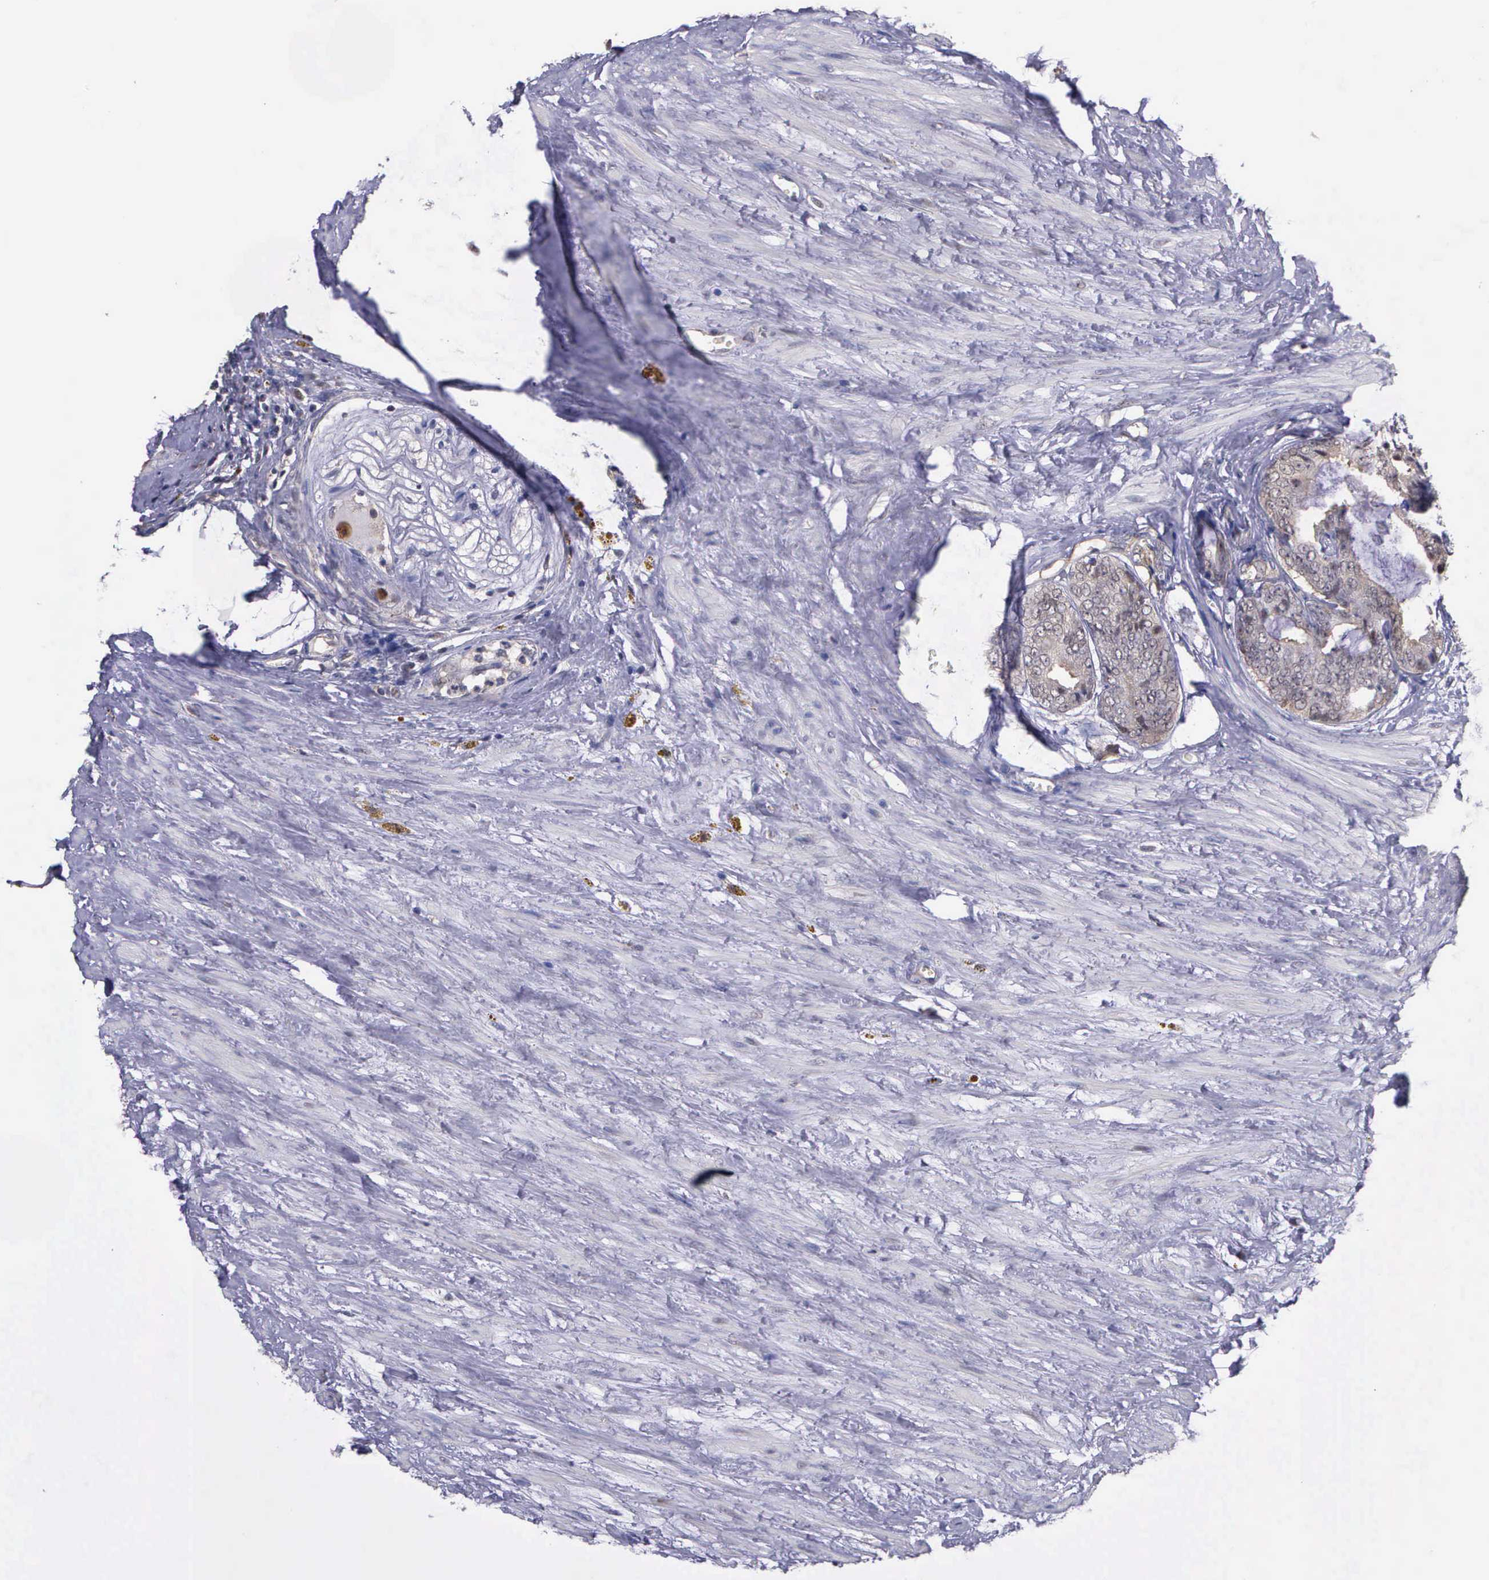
{"staining": {"intensity": "weak", "quantity": "25%-75%", "location": "cytoplasmic/membranous"}, "tissue": "prostate cancer", "cell_type": "Tumor cells", "image_type": "cancer", "snomed": [{"axis": "morphology", "description": "Adenocarcinoma, Medium grade"}, {"axis": "topography", "description": "Prostate"}], "caption": "IHC of prostate cancer shows low levels of weak cytoplasmic/membranous positivity in approximately 25%-75% of tumor cells.", "gene": "PSMC1", "patient": {"sex": "male", "age": 79}}